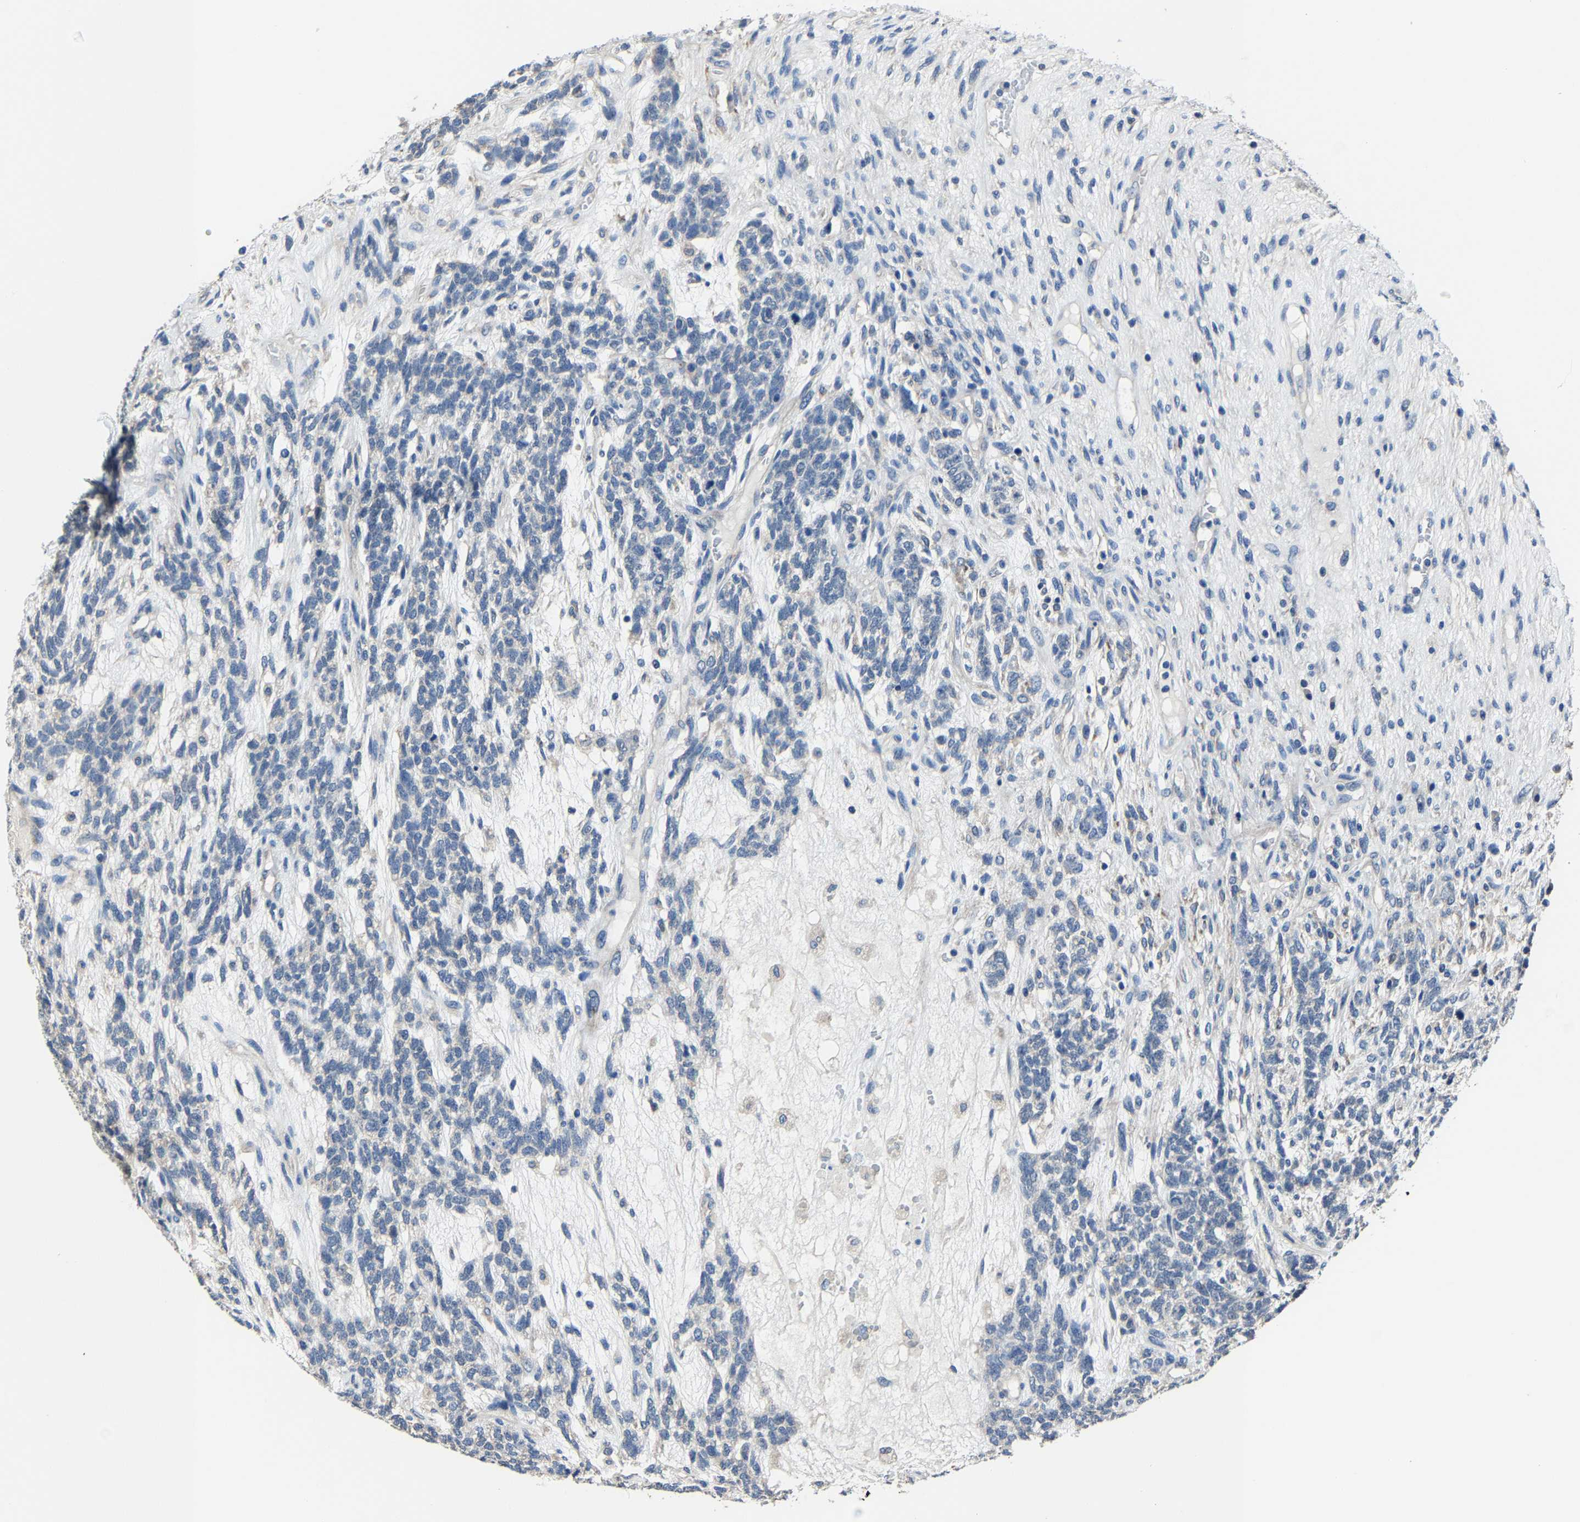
{"staining": {"intensity": "negative", "quantity": "none", "location": "none"}, "tissue": "testis cancer", "cell_type": "Tumor cells", "image_type": "cancer", "snomed": [{"axis": "morphology", "description": "Seminoma, NOS"}, {"axis": "topography", "description": "Testis"}], "caption": "This is an immunohistochemistry histopathology image of testis seminoma. There is no expression in tumor cells.", "gene": "STRBP", "patient": {"sex": "male", "age": 28}}